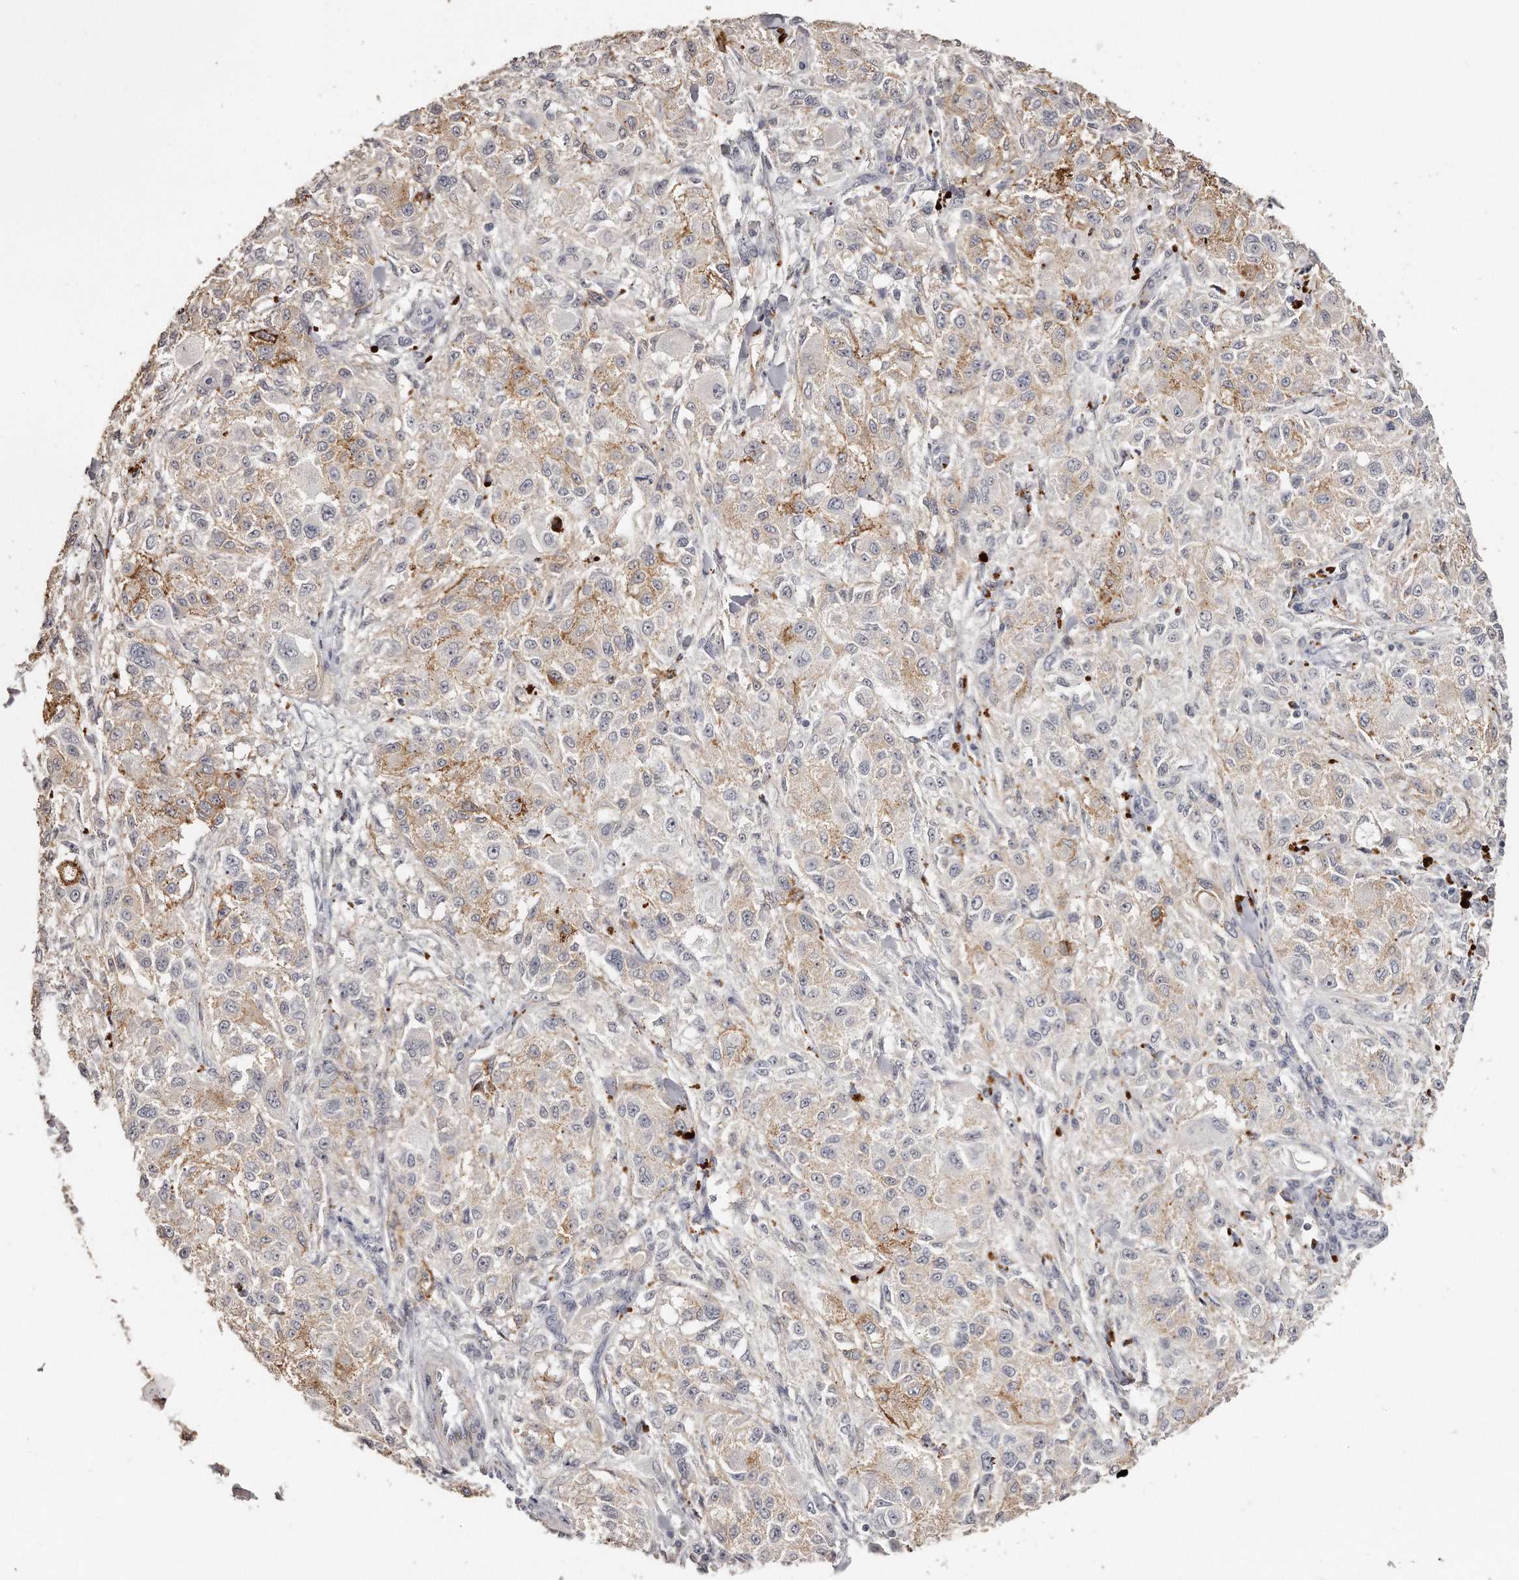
{"staining": {"intensity": "weak", "quantity": ">75%", "location": "cytoplasmic/membranous"}, "tissue": "melanoma", "cell_type": "Tumor cells", "image_type": "cancer", "snomed": [{"axis": "morphology", "description": "Necrosis, NOS"}, {"axis": "morphology", "description": "Malignant melanoma, NOS"}, {"axis": "topography", "description": "Skin"}], "caption": "Malignant melanoma stained with a brown dye demonstrates weak cytoplasmic/membranous positive staining in about >75% of tumor cells.", "gene": "ZYG11A", "patient": {"sex": "female", "age": 87}}